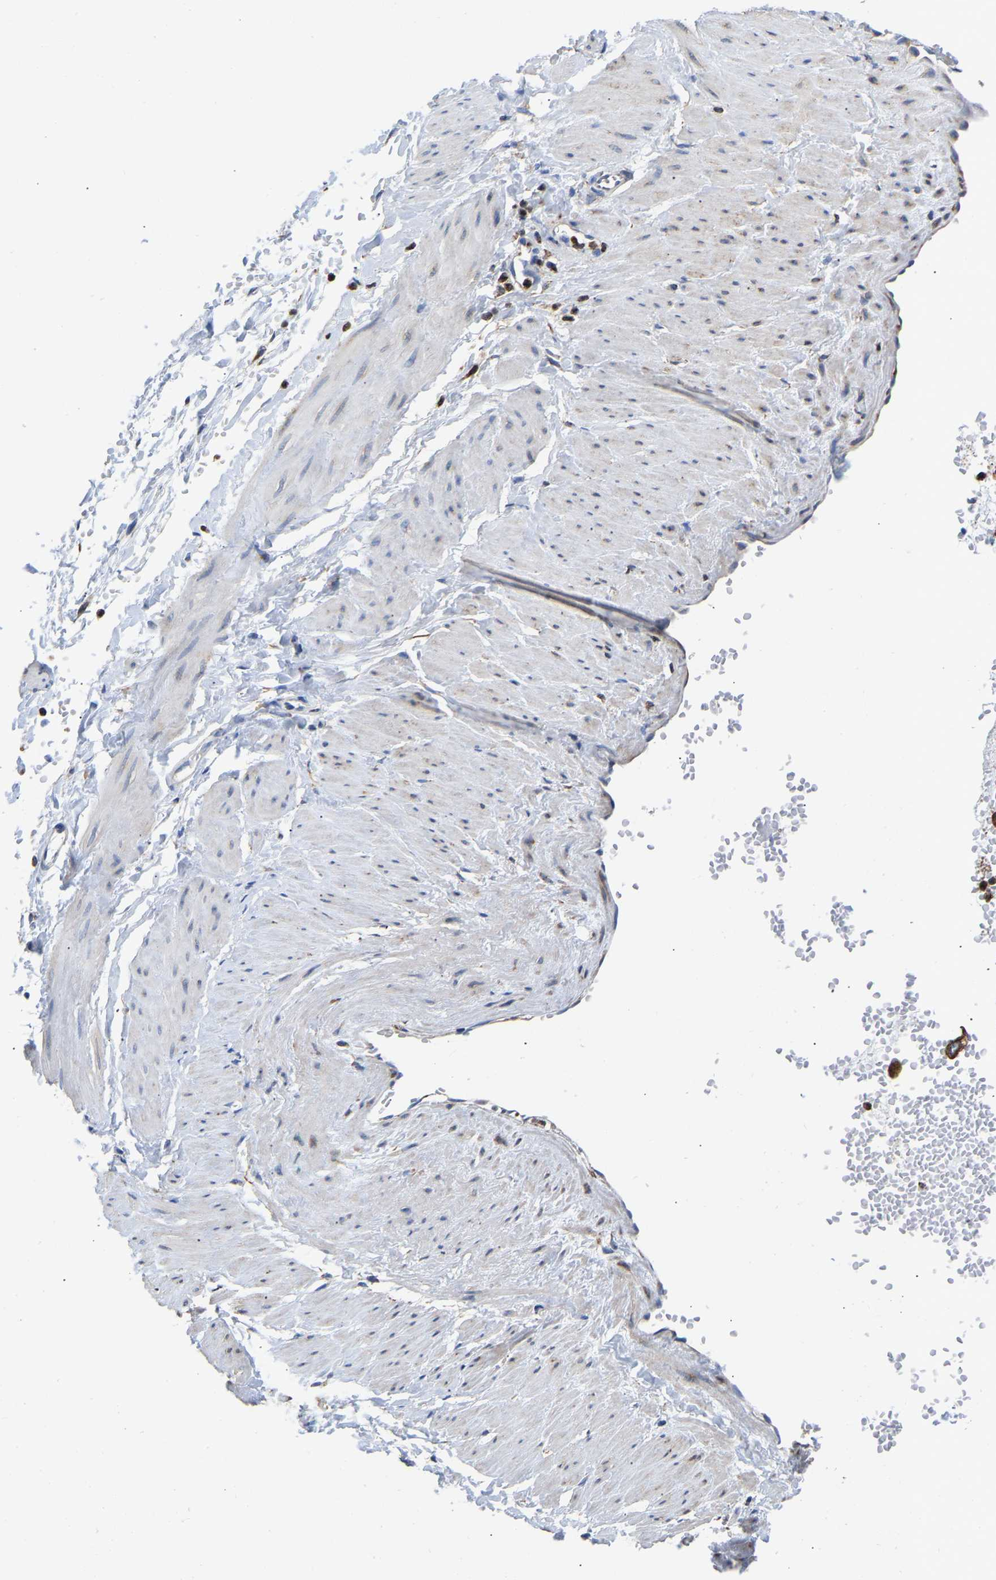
{"staining": {"intensity": "moderate", "quantity": "25%-75%", "location": "cytoplasmic/membranous"}, "tissue": "adipose tissue", "cell_type": "Adipocytes", "image_type": "normal", "snomed": [{"axis": "morphology", "description": "Normal tissue, NOS"}, {"axis": "topography", "description": "Soft tissue"}], "caption": "Immunohistochemistry (DAB) staining of benign adipose tissue shows moderate cytoplasmic/membranous protein staining in approximately 25%-75% of adipocytes.", "gene": "P4HB", "patient": {"sex": "male", "age": 72}}